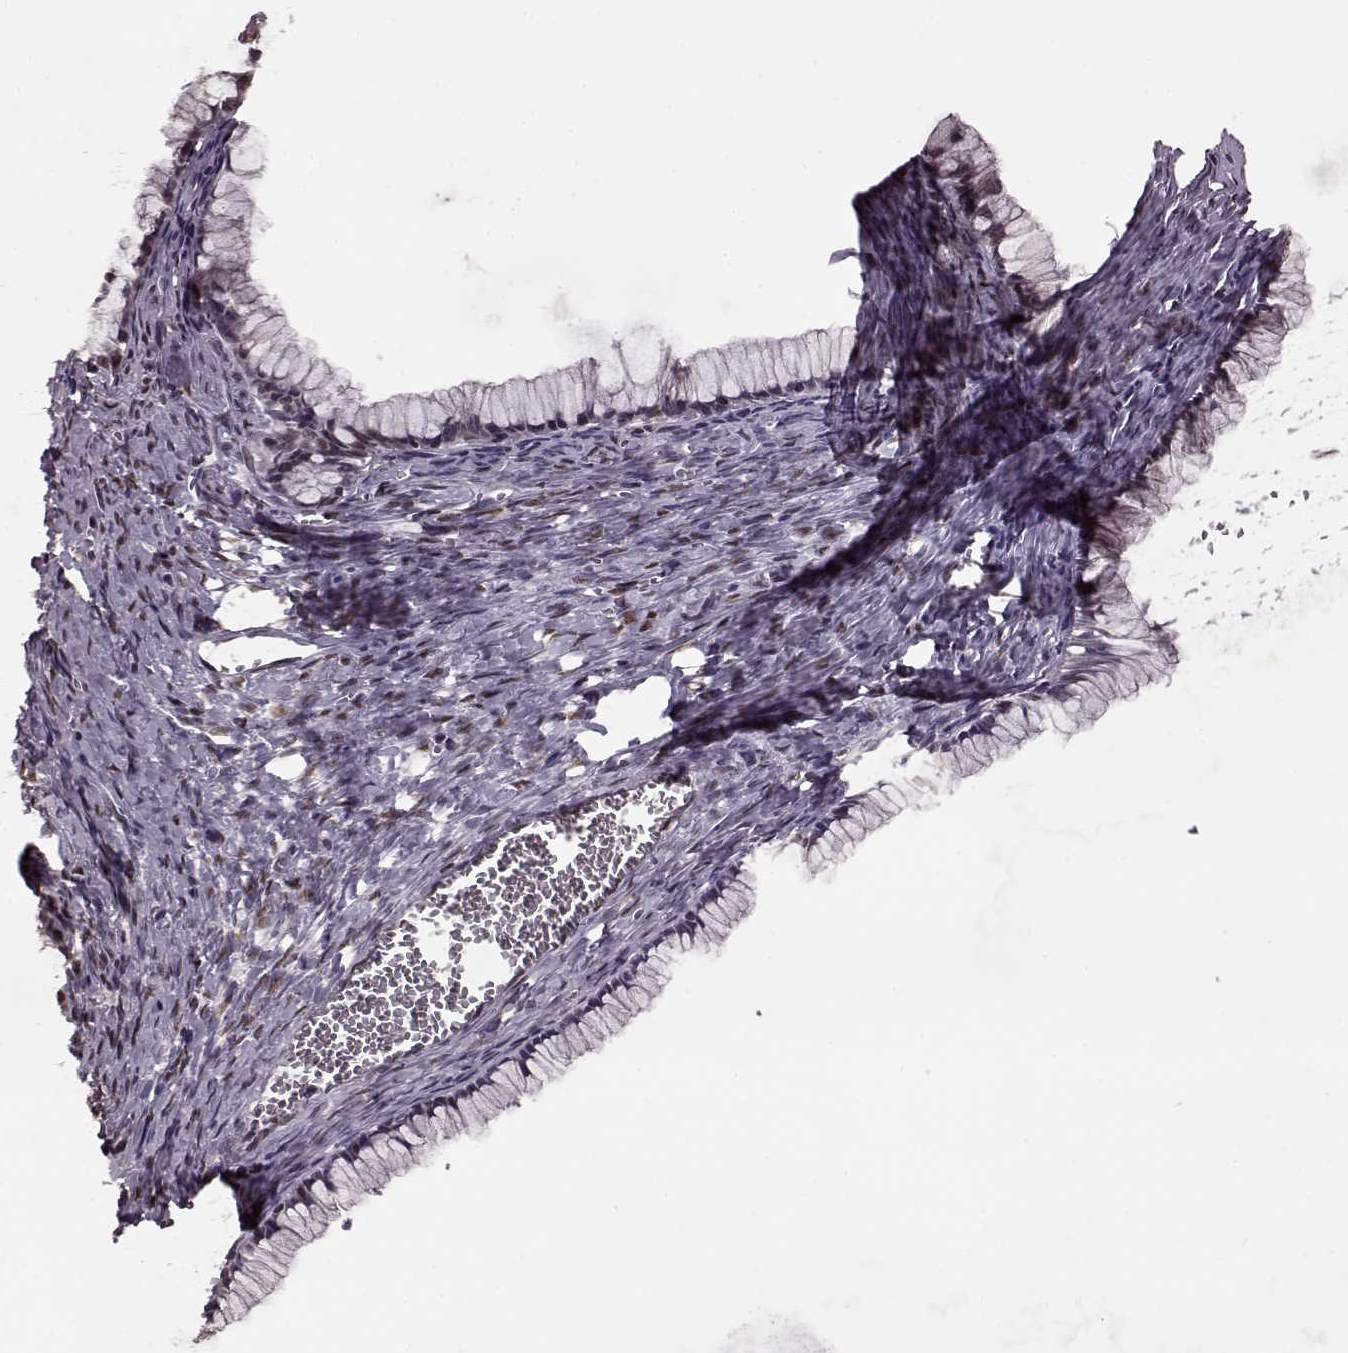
{"staining": {"intensity": "weak", "quantity": "<25%", "location": "nuclear"}, "tissue": "ovarian cancer", "cell_type": "Tumor cells", "image_type": "cancer", "snomed": [{"axis": "morphology", "description": "Cystadenocarcinoma, mucinous, NOS"}, {"axis": "topography", "description": "Ovary"}], "caption": "This is an IHC histopathology image of human ovarian cancer (mucinous cystadenocarcinoma). There is no expression in tumor cells.", "gene": "FTO", "patient": {"sex": "female", "age": 41}}